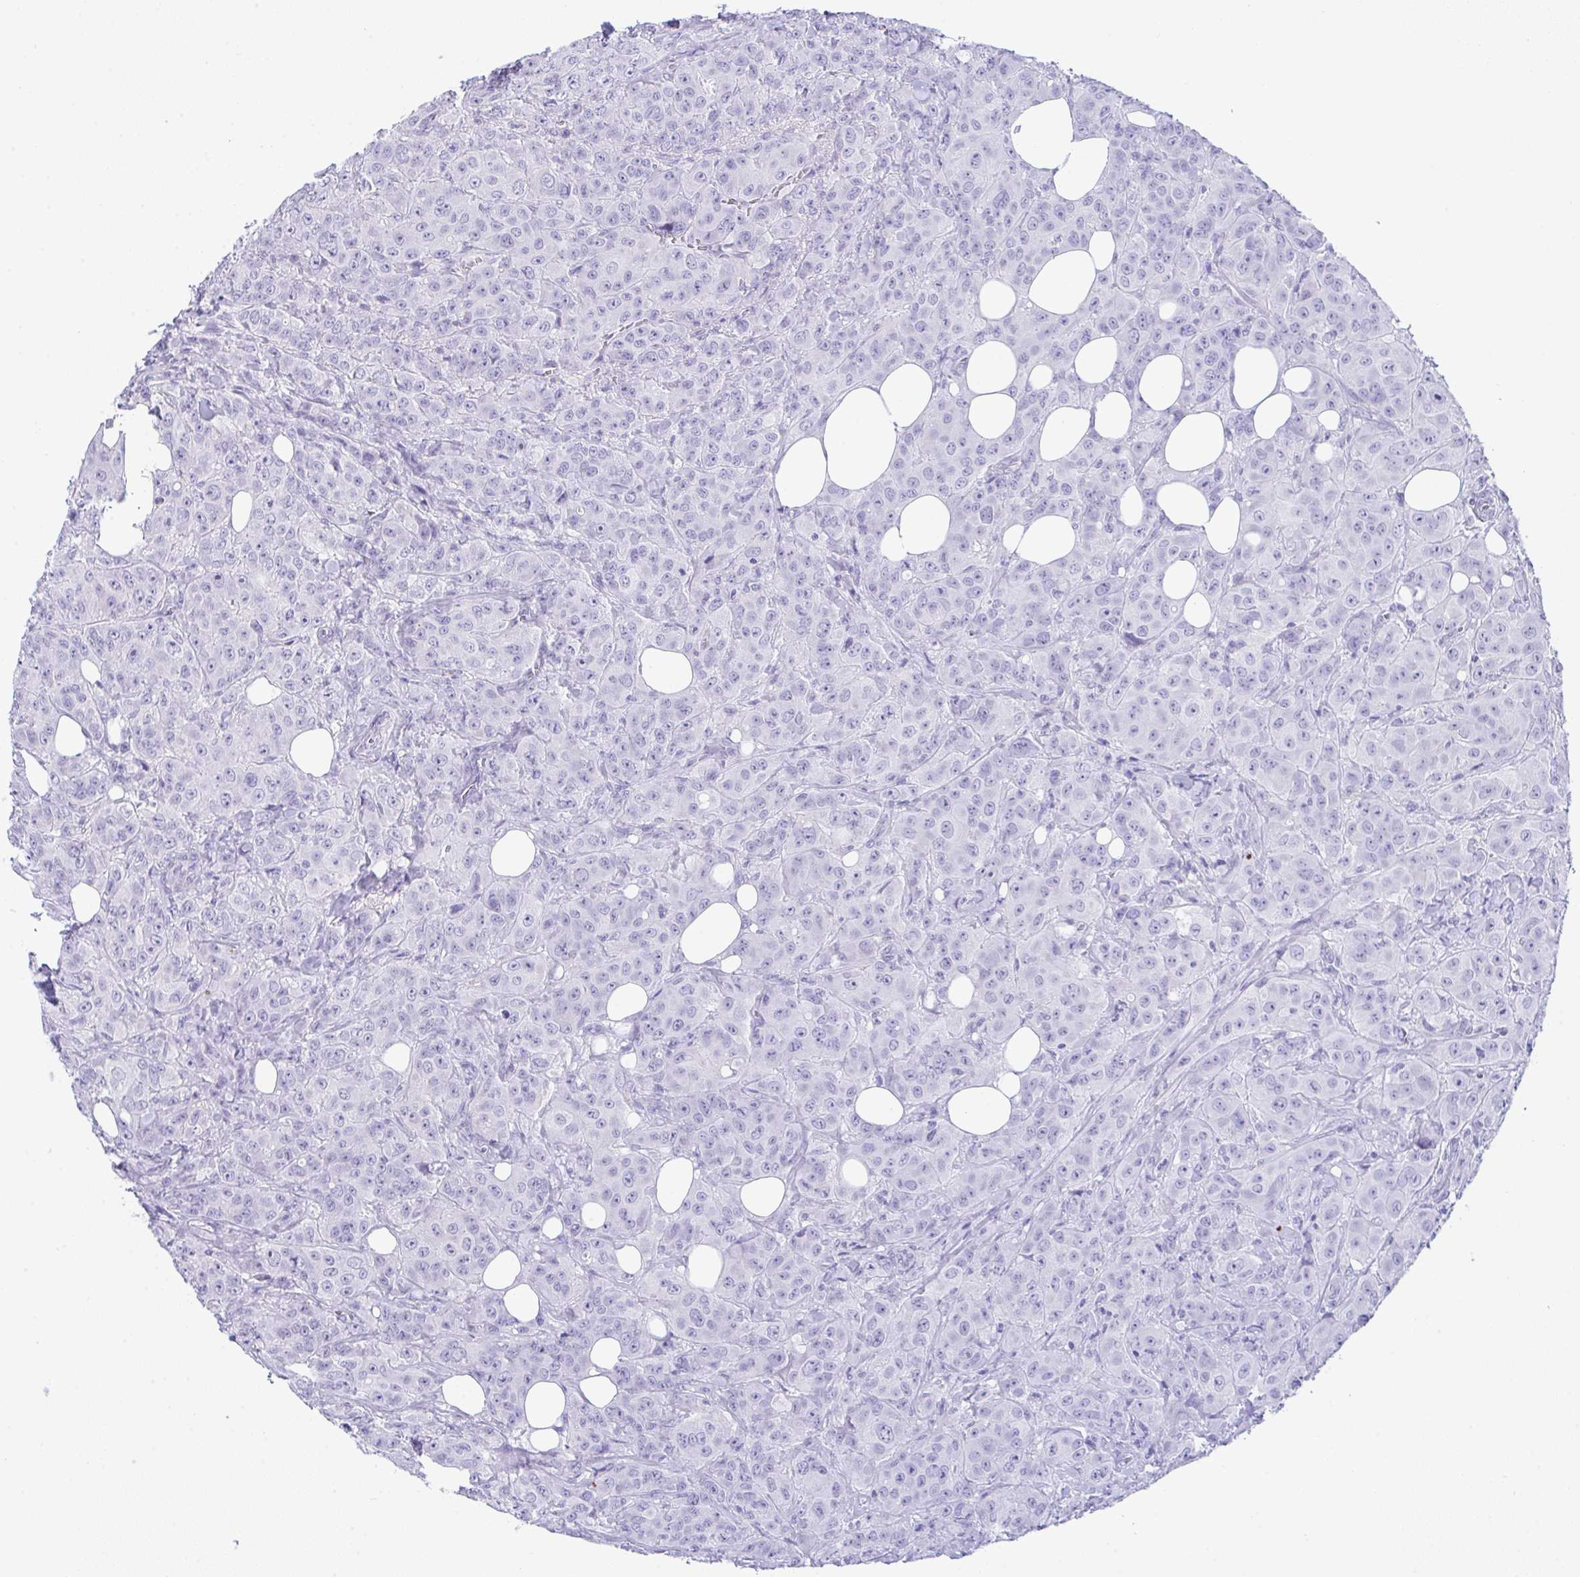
{"staining": {"intensity": "negative", "quantity": "none", "location": "none"}, "tissue": "breast cancer", "cell_type": "Tumor cells", "image_type": "cancer", "snomed": [{"axis": "morphology", "description": "Normal tissue, NOS"}, {"axis": "morphology", "description": "Duct carcinoma"}, {"axis": "topography", "description": "Breast"}], "caption": "Tumor cells show no significant protein positivity in breast cancer (invasive ductal carcinoma).", "gene": "KMT2E", "patient": {"sex": "female", "age": 43}}